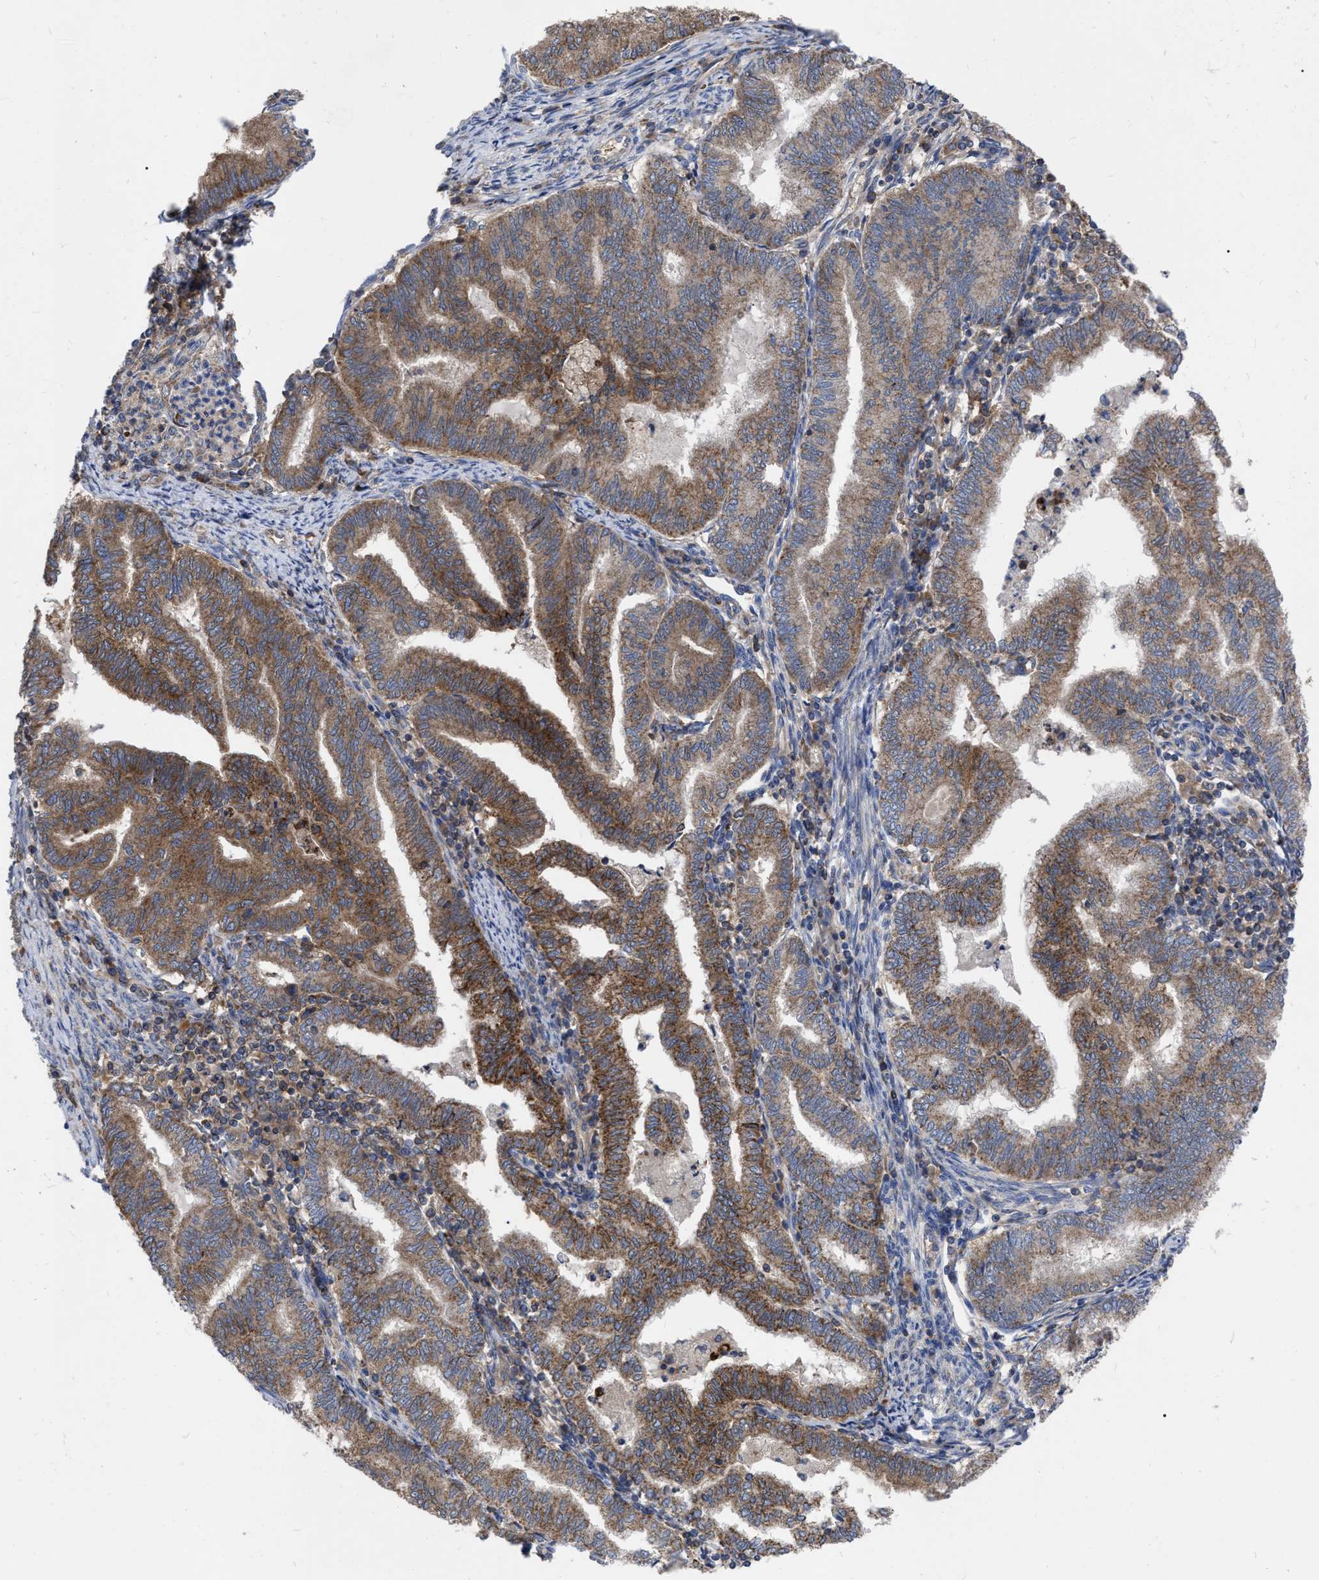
{"staining": {"intensity": "moderate", "quantity": ">75%", "location": "cytoplasmic/membranous"}, "tissue": "endometrial cancer", "cell_type": "Tumor cells", "image_type": "cancer", "snomed": [{"axis": "morphology", "description": "Polyp, NOS"}, {"axis": "morphology", "description": "Adenocarcinoma, NOS"}, {"axis": "morphology", "description": "Adenoma, NOS"}, {"axis": "topography", "description": "Endometrium"}], "caption": "Tumor cells reveal moderate cytoplasmic/membranous positivity in about >75% of cells in endometrial cancer (polyp).", "gene": "CDKN2C", "patient": {"sex": "female", "age": 79}}